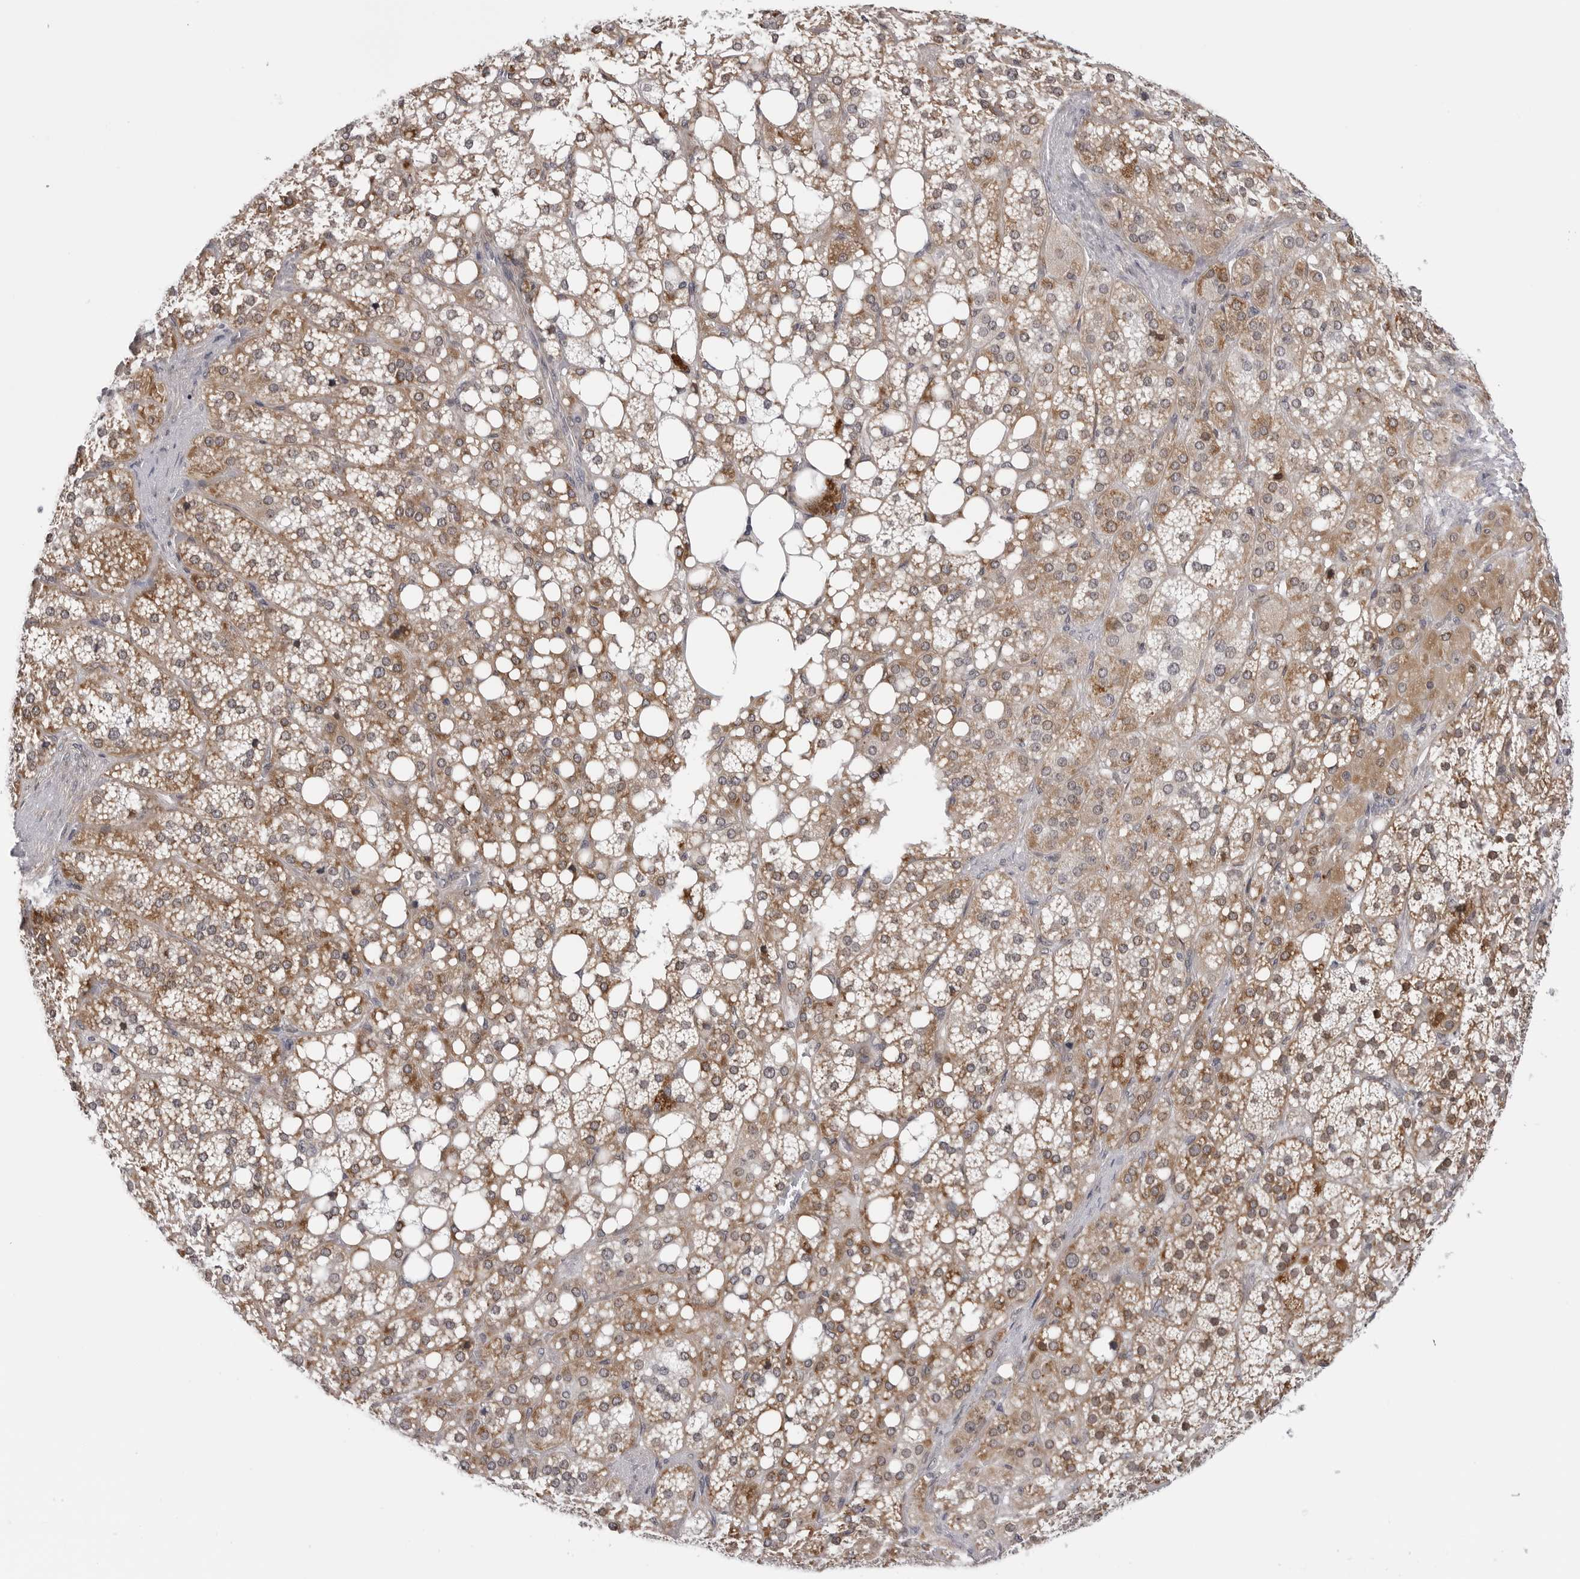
{"staining": {"intensity": "moderate", "quantity": ">75%", "location": "cytoplasmic/membranous"}, "tissue": "adrenal gland", "cell_type": "Glandular cells", "image_type": "normal", "snomed": [{"axis": "morphology", "description": "Normal tissue, NOS"}, {"axis": "topography", "description": "Adrenal gland"}], "caption": "Immunohistochemical staining of benign adrenal gland displays moderate cytoplasmic/membranous protein positivity in about >75% of glandular cells. (brown staining indicates protein expression, while blue staining denotes nuclei).", "gene": "CDK20", "patient": {"sex": "female", "age": 59}}